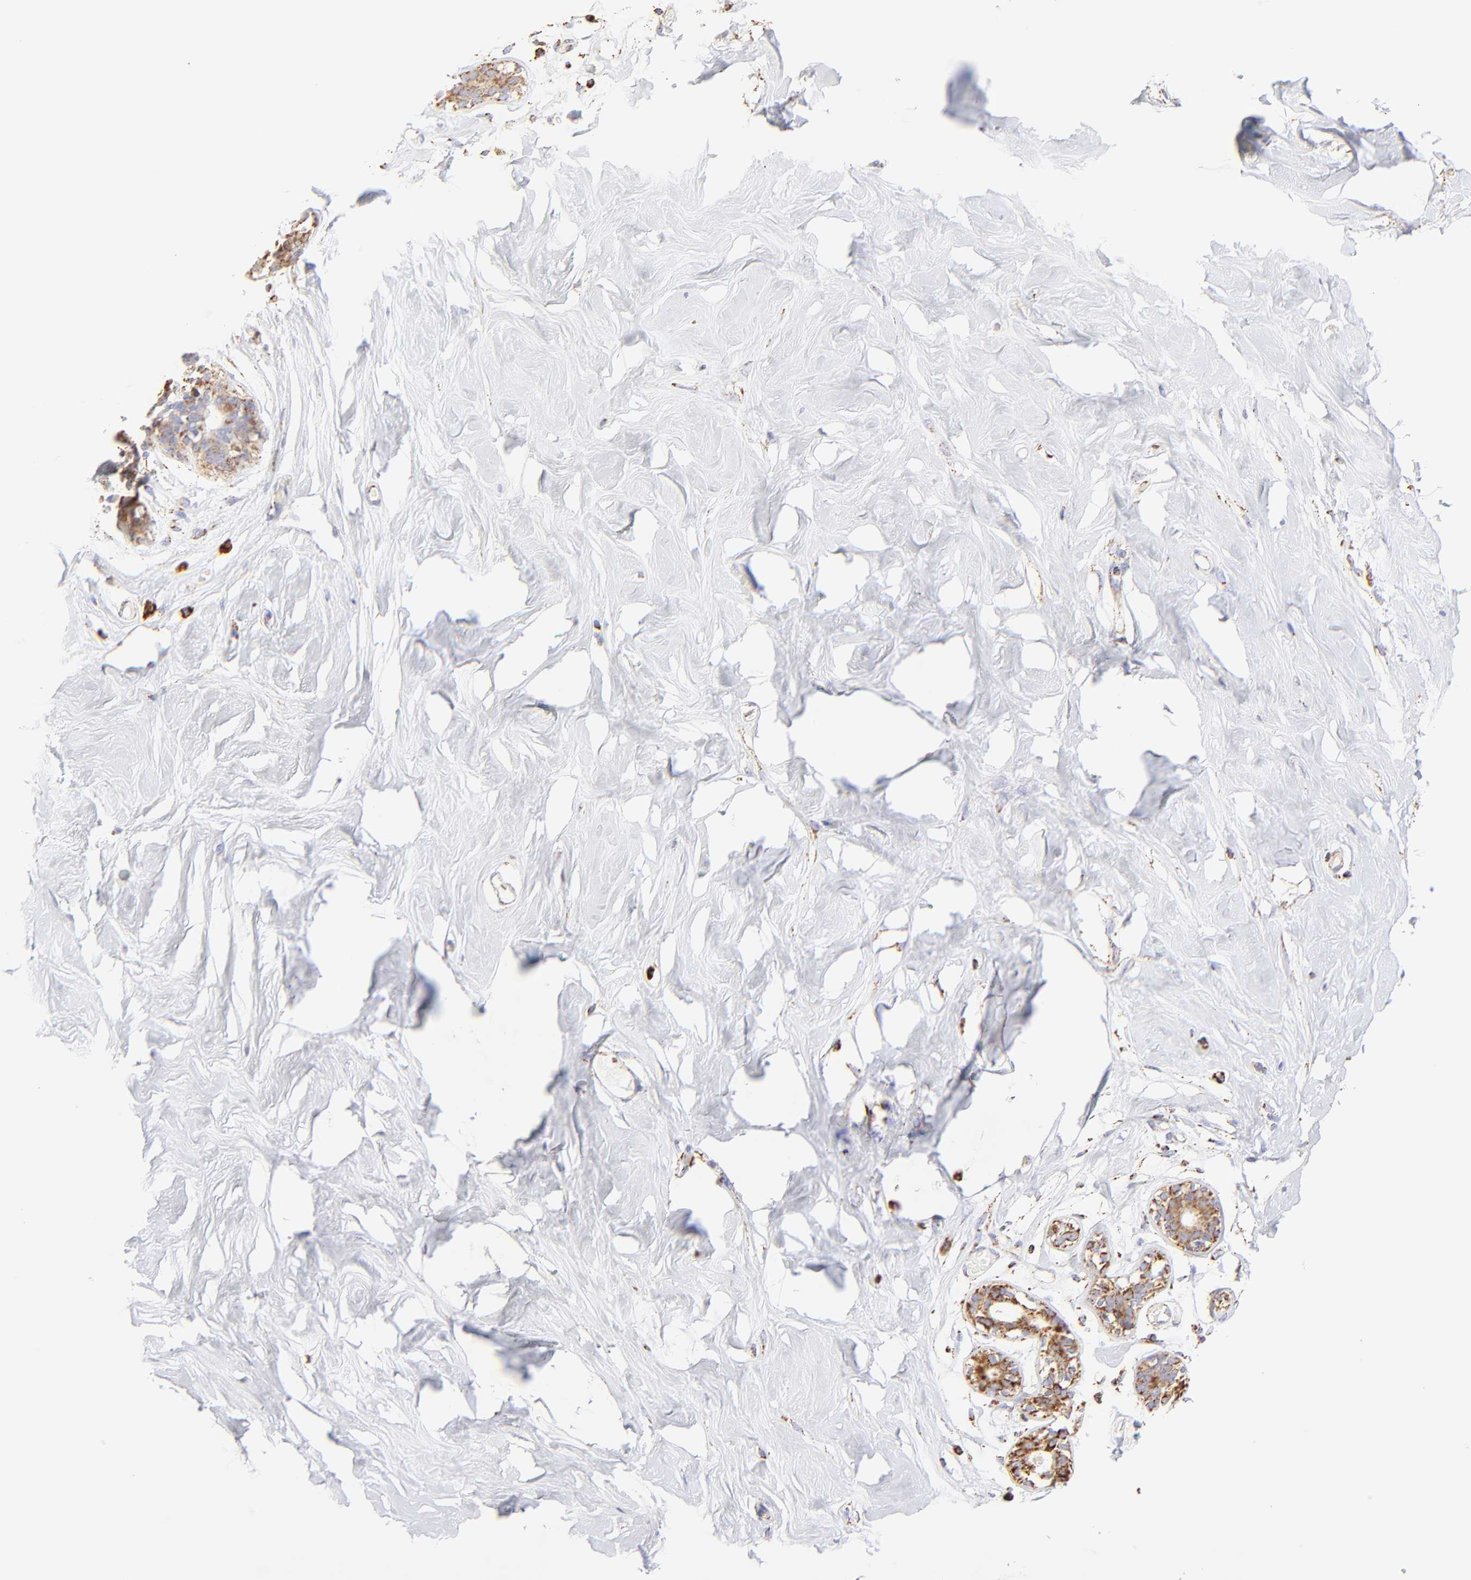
{"staining": {"intensity": "moderate", "quantity": ">75%", "location": "cytoplasmic/membranous"}, "tissue": "breast", "cell_type": "Glandular cells", "image_type": "normal", "snomed": [{"axis": "morphology", "description": "Normal tissue, NOS"}, {"axis": "topography", "description": "Breast"}, {"axis": "topography", "description": "Soft tissue"}], "caption": "Immunohistochemistry photomicrograph of unremarkable human breast stained for a protein (brown), which shows medium levels of moderate cytoplasmic/membranous positivity in approximately >75% of glandular cells.", "gene": "ECH1", "patient": {"sex": "female", "age": 25}}